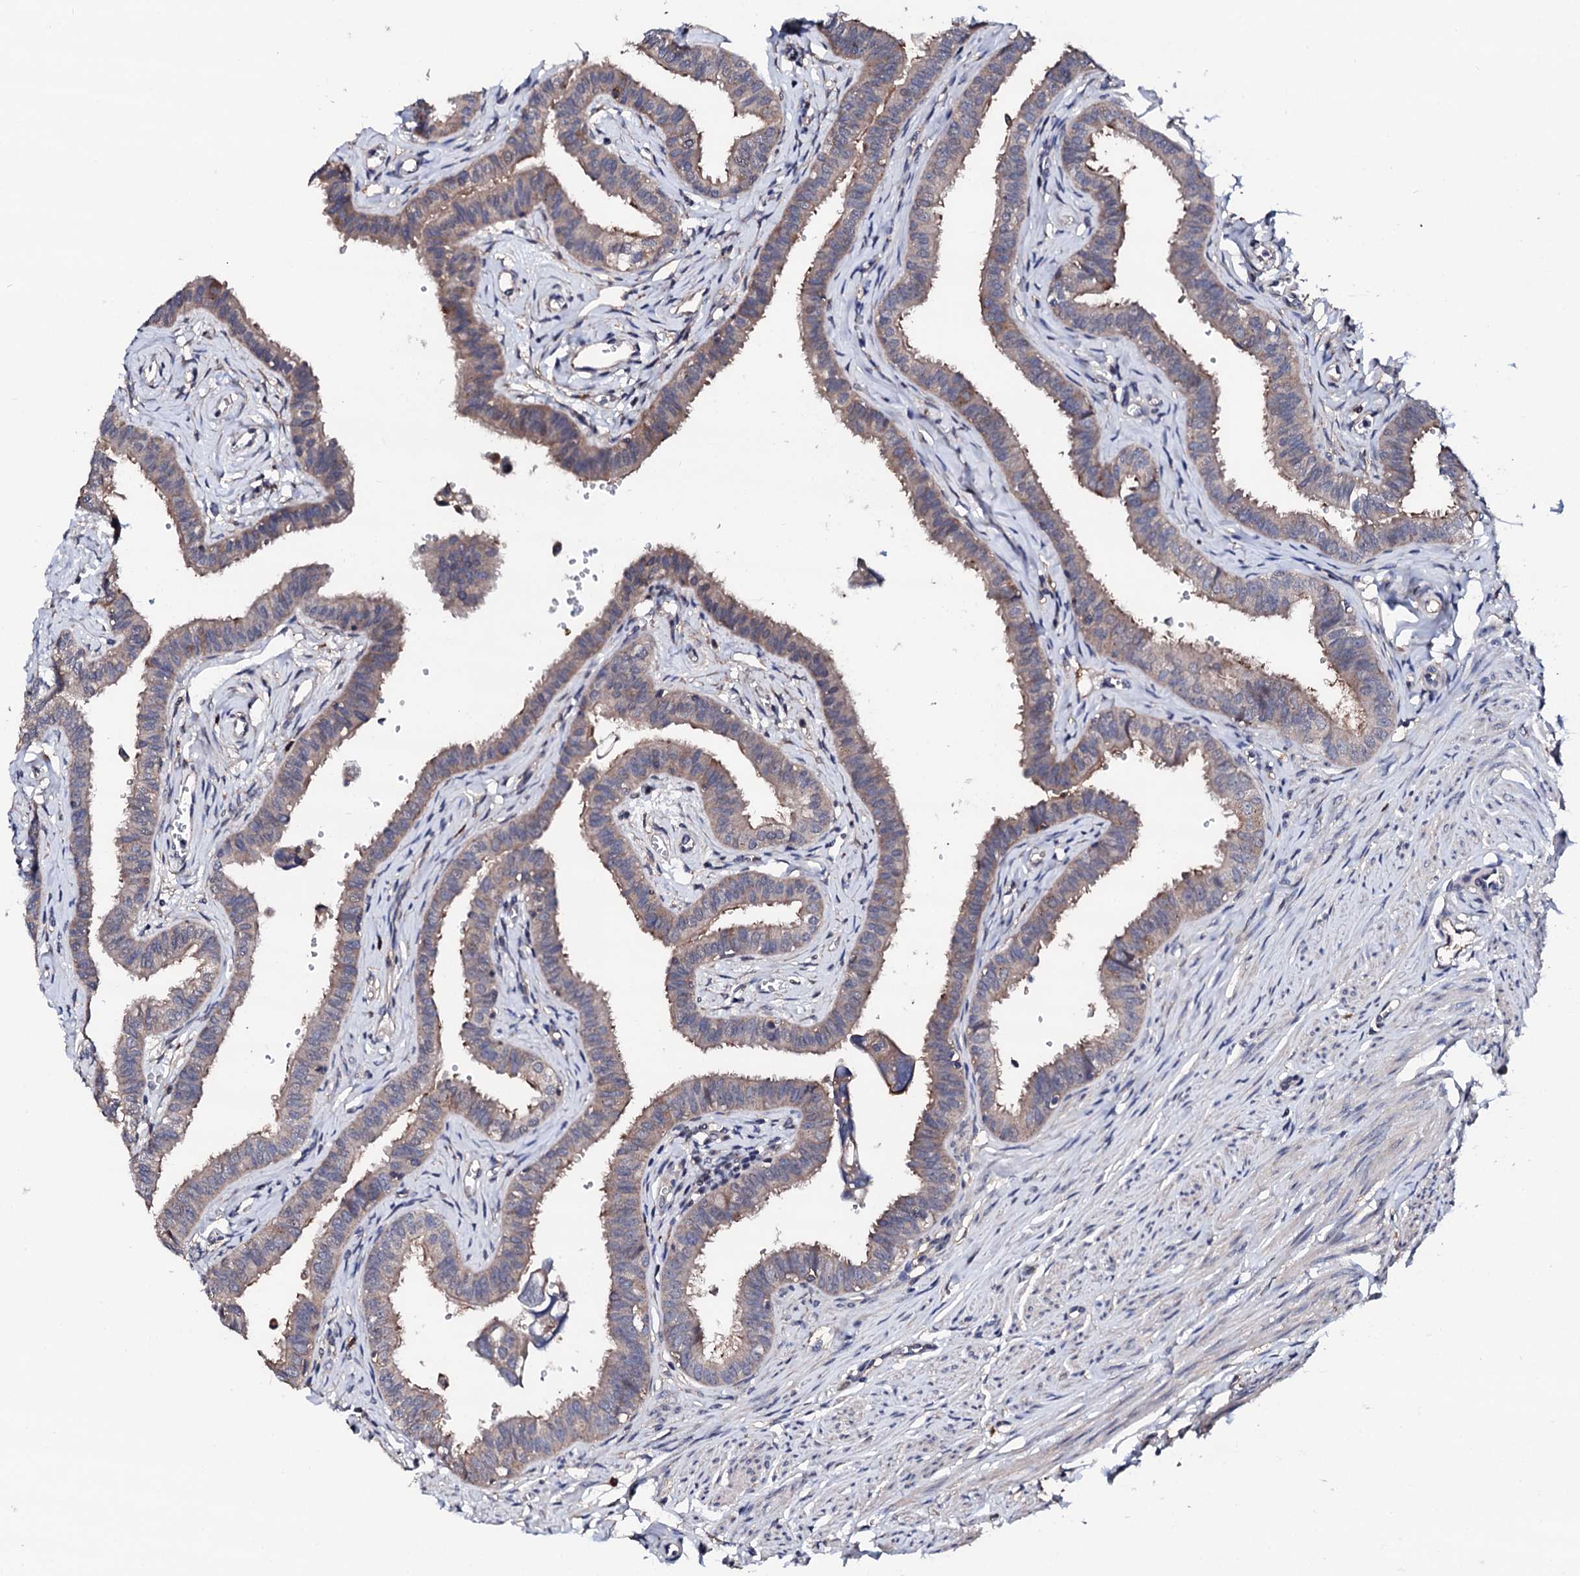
{"staining": {"intensity": "moderate", "quantity": "25%-75%", "location": "cytoplasmic/membranous"}, "tissue": "fallopian tube", "cell_type": "Glandular cells", "image_type": "normal", "snomed": [{"axis": "morphology", "description": "Normal tissue, NOS"}, {"axis": "morphology", "description": "Carcinoma, NOS"}, {"axis": "topography", "description": "Fallopian tube"}, {"axis": "topography", "description": "Ovary"}], "caption": "Immunohistochemical staining of benign fallopian tube demonstrates moderate cytoplasmic/membranous protein staining in approximately 25%-75% of glandular cells.", "gene": "EDC3", "patient": {"sex": "female", "age": 59}}